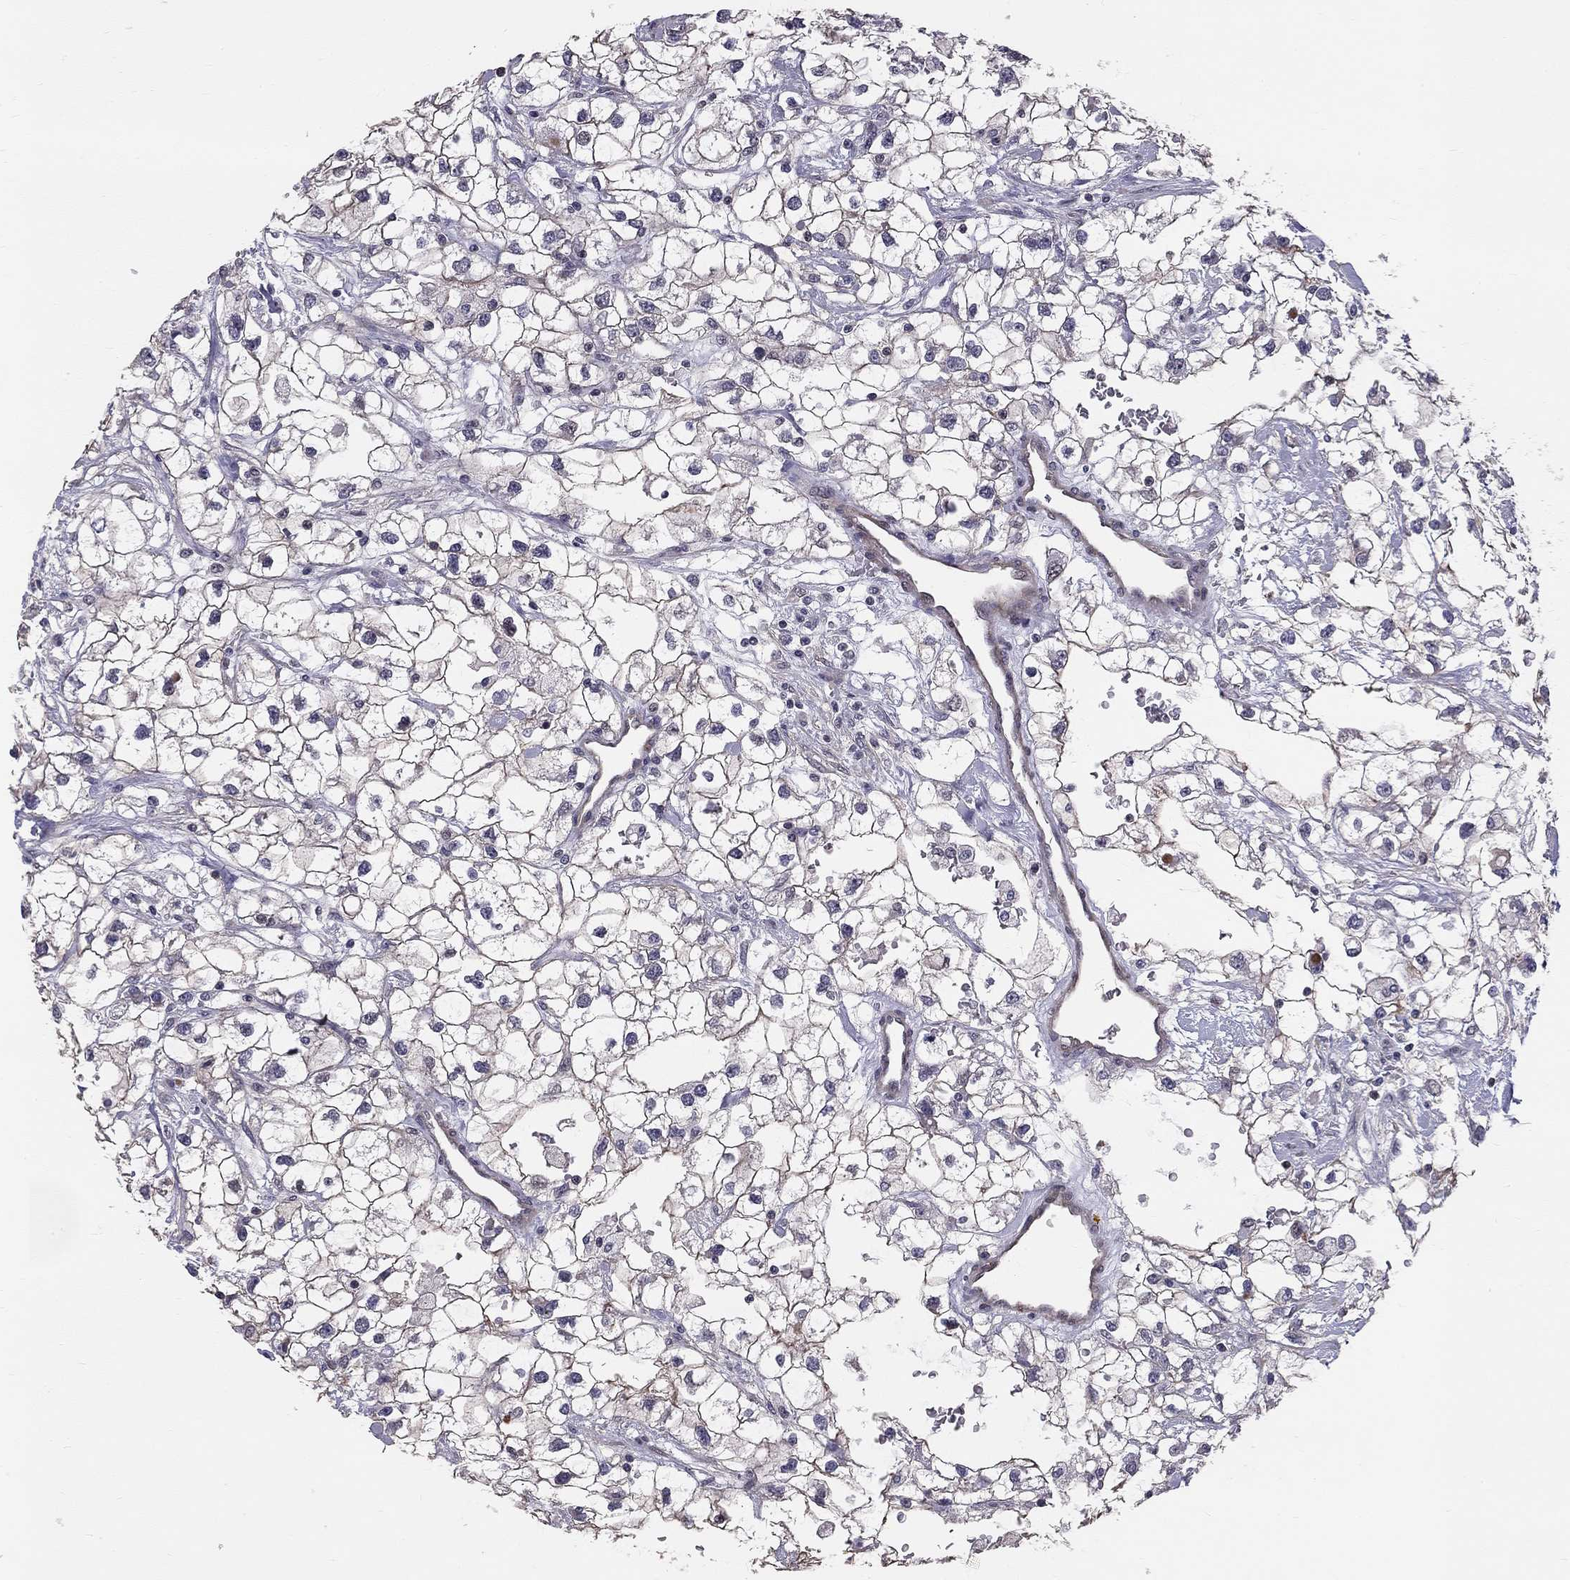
{"staining": {"intensity": "negative", "quantity": "none", "location": "none"}, "tissue": "renal cancer", "cell_type": "Tumor cells", "image_type": "cancer", "snomed": [{"axis": "morphology", "description": "Adenocarcinoma, NOS"}, {"axis": "topography", "description": "Kidney"}], "caption": "DAB immunohistochemical staining of renal adenocarcinoma displays no significant staining in tumor cells.", "gene": "GJB4", "patient": {"sex": "male", "age": 59}}